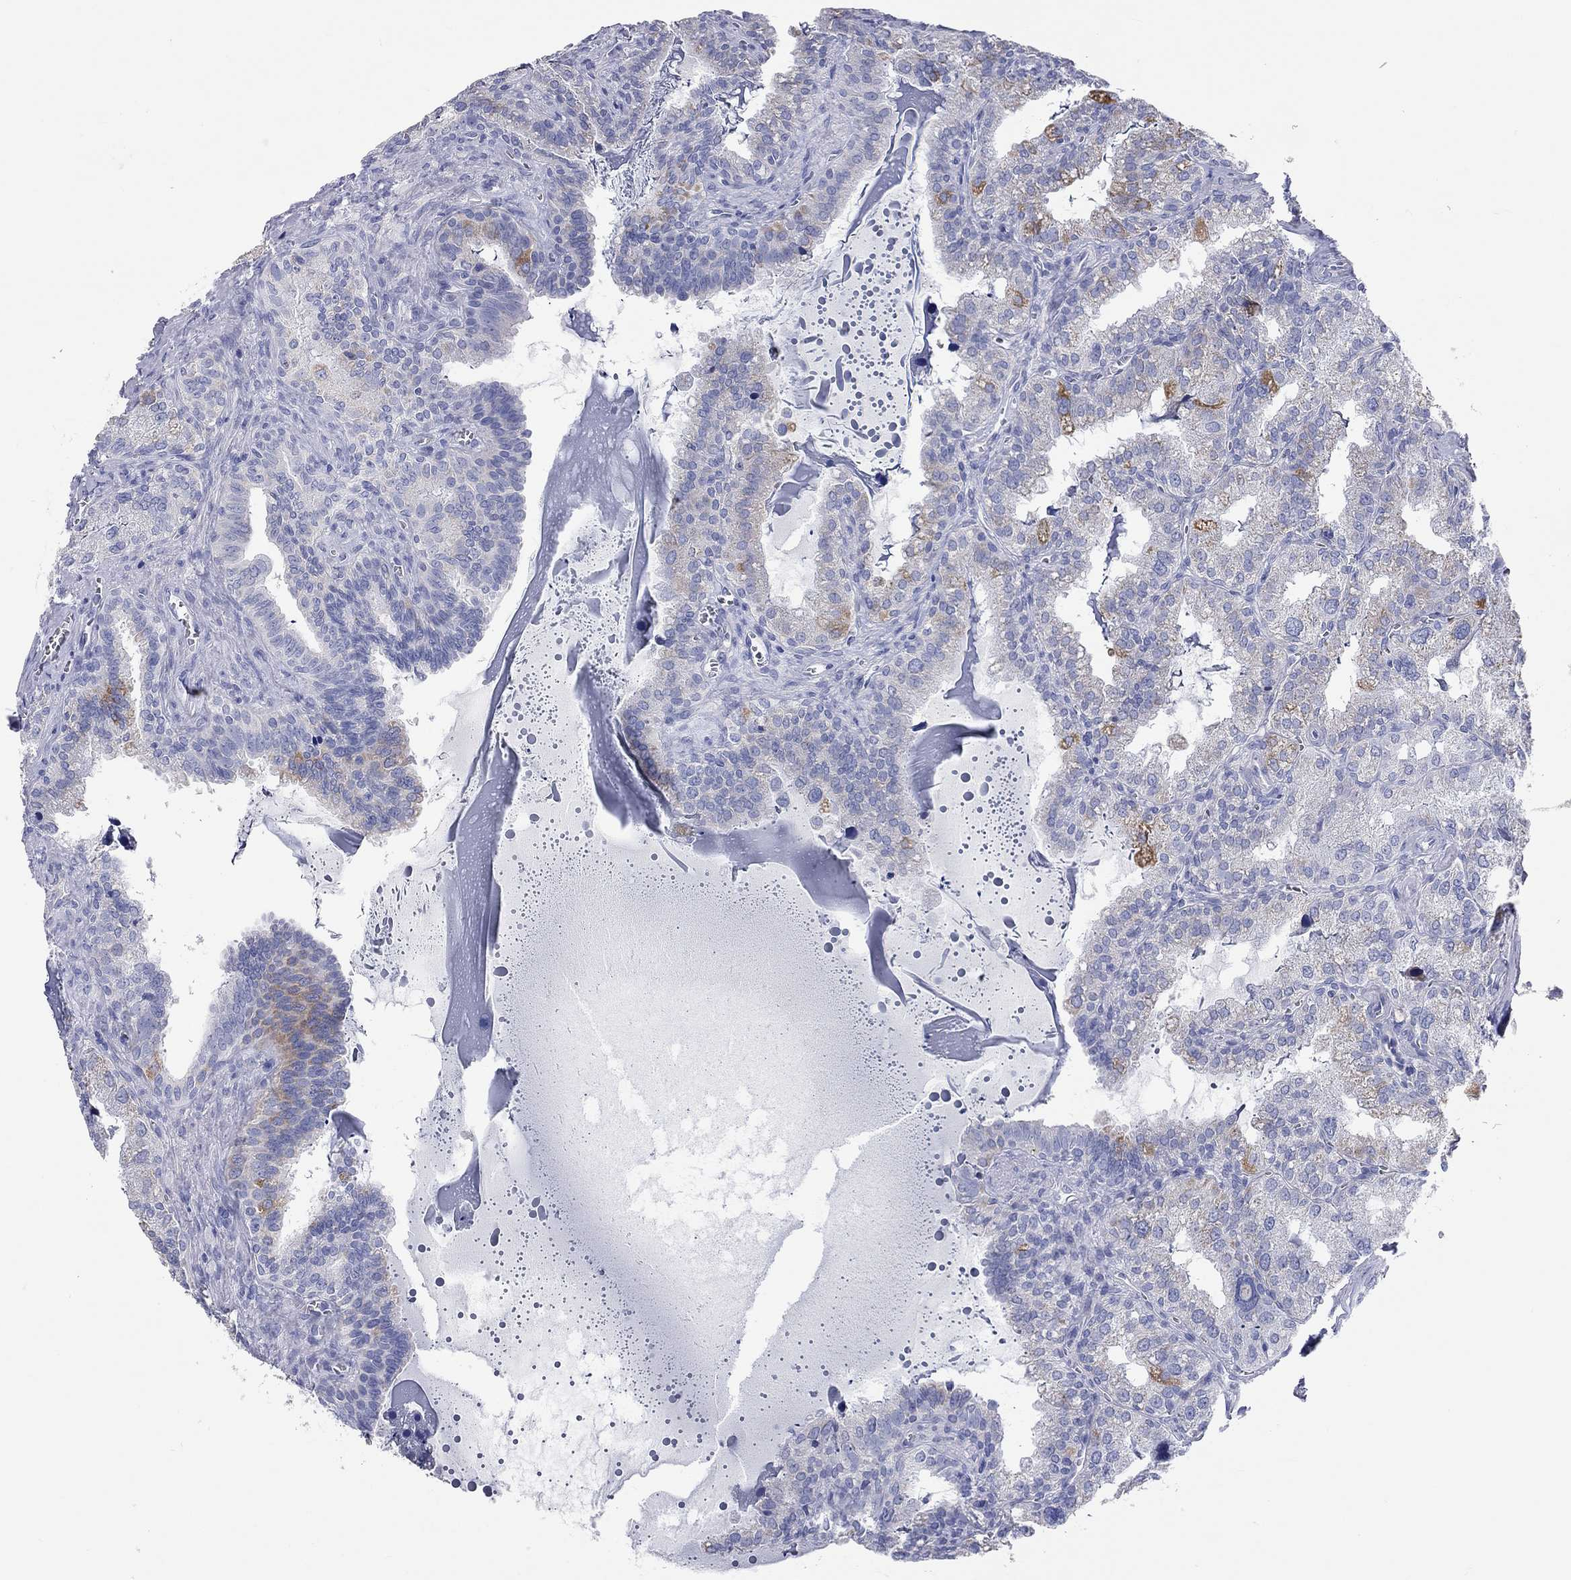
{"staining": {"intensity": "moderate", "quantity": "<25%", "location": "cytoplasmic/membranous"}, "tissue": "seminal vesicle", "cell_type": "Glandular cells", "image_type": "normal", "snomed": [{"axis": "morphology", "description": "Normal tissue, NOS"}, {"axis": "topography", "description": "Seminal veicle"}], "caption": "DAB (3,3'-diaminobenzidine) immunohistochemical staining of benign seminal vesicle displays moderate cytoplasmic/membranous protein expression in approximately <25% of glandular cells.", "gene": "RCAN1", "patient": {"sex": "male", "age": 57}}